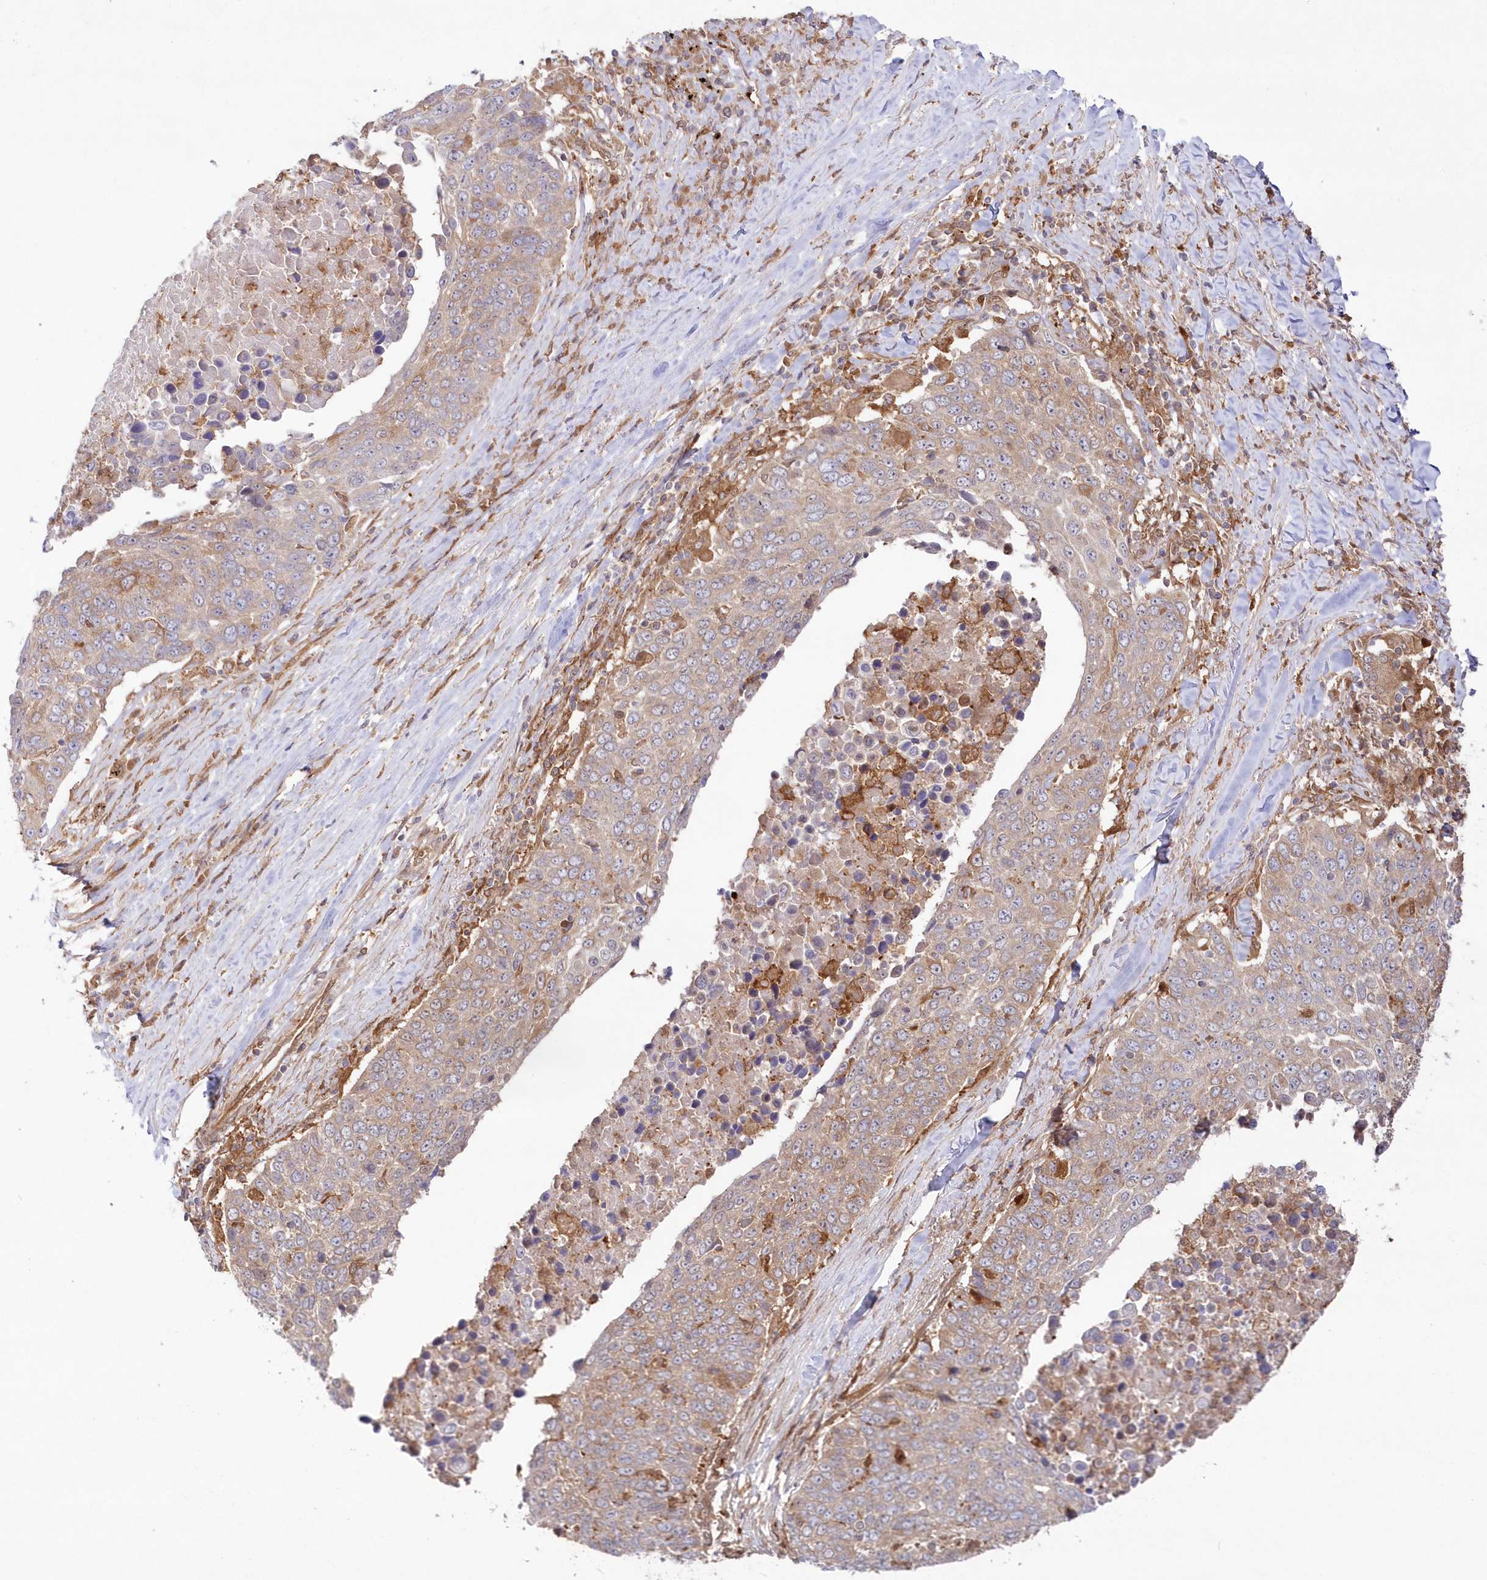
{"staining": {"intensity": "moderate", "quantity": "<25%", "location": "cytoplasmic/membranous"}, "tissue": "lung cancer", "cell_type": "Tumor cells", "image_type": "cancer", "snomed": [{"axis": "morphology", "description": "Squamous cell carcinoma, NOS"}, {"axis": "topography", "description": "Lung"}], "caption": "Immunohistochemistry (IHC) staining of squamous cell carcinoma (lung), which shows low levels of moderate cytoplasmic/membranous expression in about <25% of tumor cells indicating moderate cytoplasmic/membranous protein staining. The staining was performed using DAB (brown) for protein detection and nuclei were counterstained in hematoxylin (blue).", "gene": "GBE1", "patient": {"sex": "male", "age": 66}}